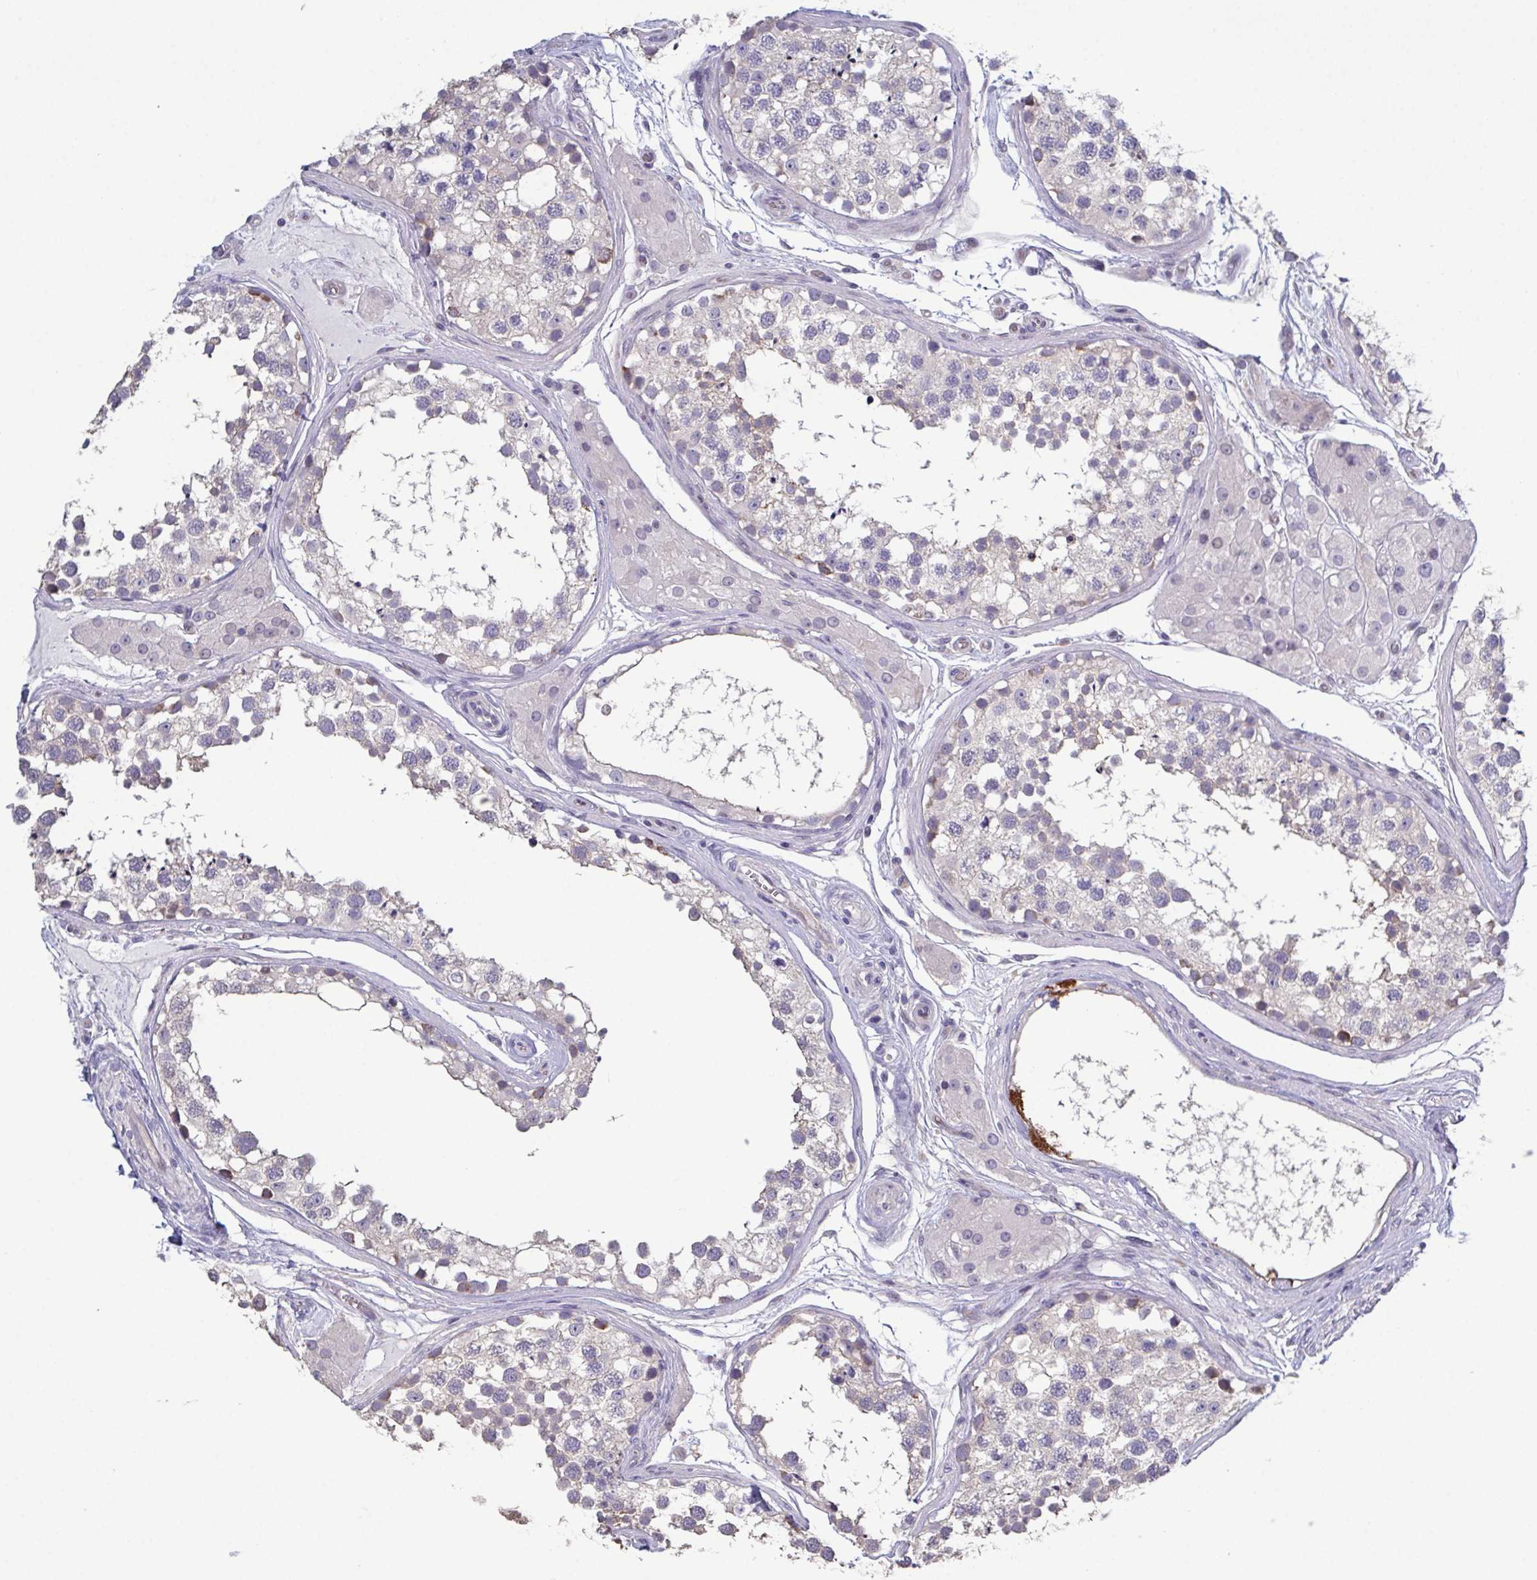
{"staining": {"intensity": "weak", "quantity": "<25%", "location": "cytoplasmic/membranous"}, "tissue": "testis", "cell_type": "Cells in seminiferous ducts", "image_type": "normal", "snomed": [{"axis": "morphology", "description": "Normal tissue, NOS"}, {"axis": "morphology", "description": "Seminoma, NOS"}, {"axis": "topography", "description": "Testis"}], "caption": "Protein analysis of unremarkable testis displays no significant positivity in cells in seminiferous ducts.", "gene": "GLDC", "patient": {"sex": "male", "age": 65}}